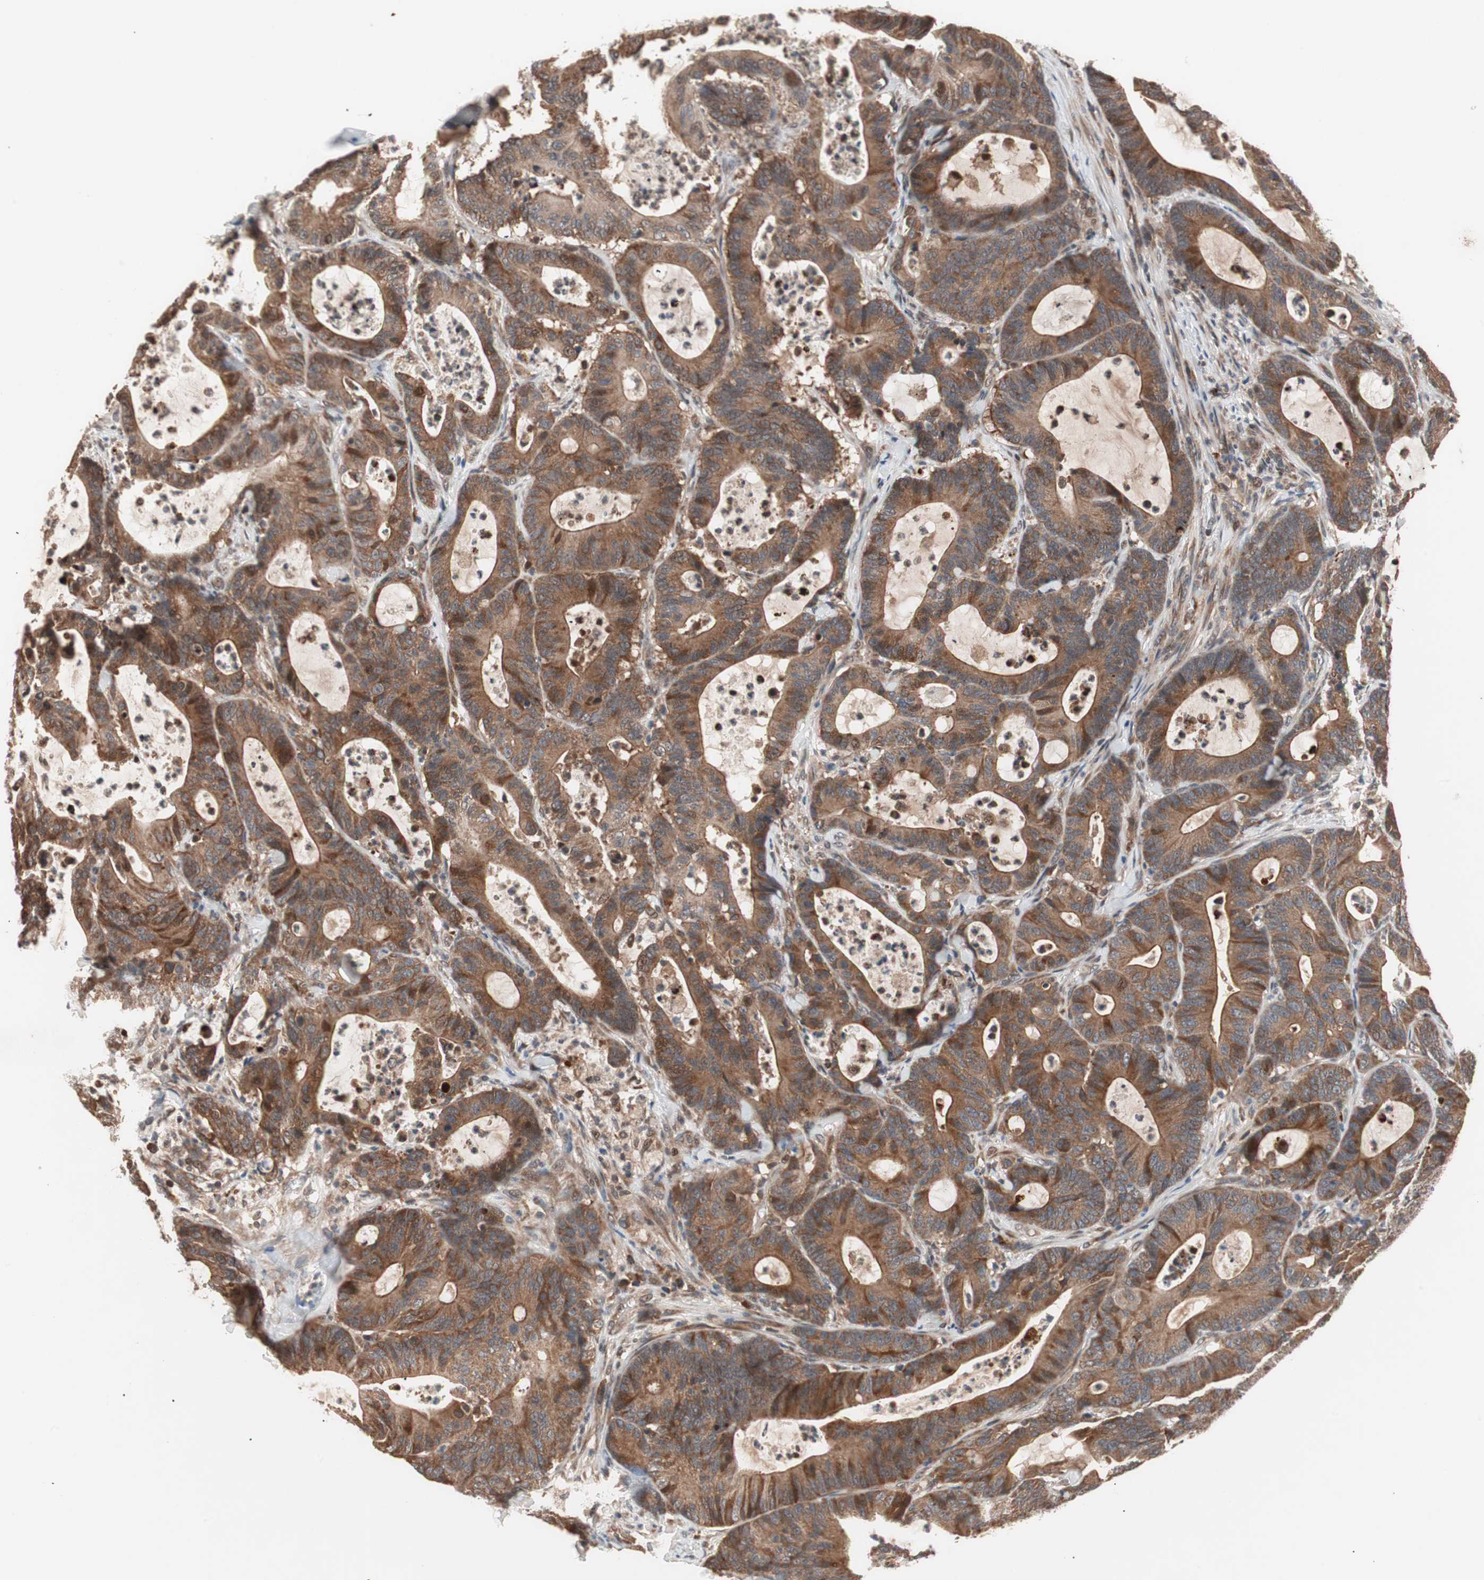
{"staining": {"intensity": "strong", "quantity": ">75%", "location": "cytoplasmic/membranous"}, "tissue": "colorectal cancer", "cell_type": "Tumor cells", "image_type": "cancer", "snomed": [{"axis": "morphology", "description": "Adenocarcinoma, NOS"}, {"axis": "topography", "description": "Colon"}], "caption": "A brown stain labels strong cytoplasmic/membranous staining of a protein in colorectal cancer (adenocarcinoma) tumor cells.", "gene": "NF2", "patient": {"sex": "female", "age": 84}}